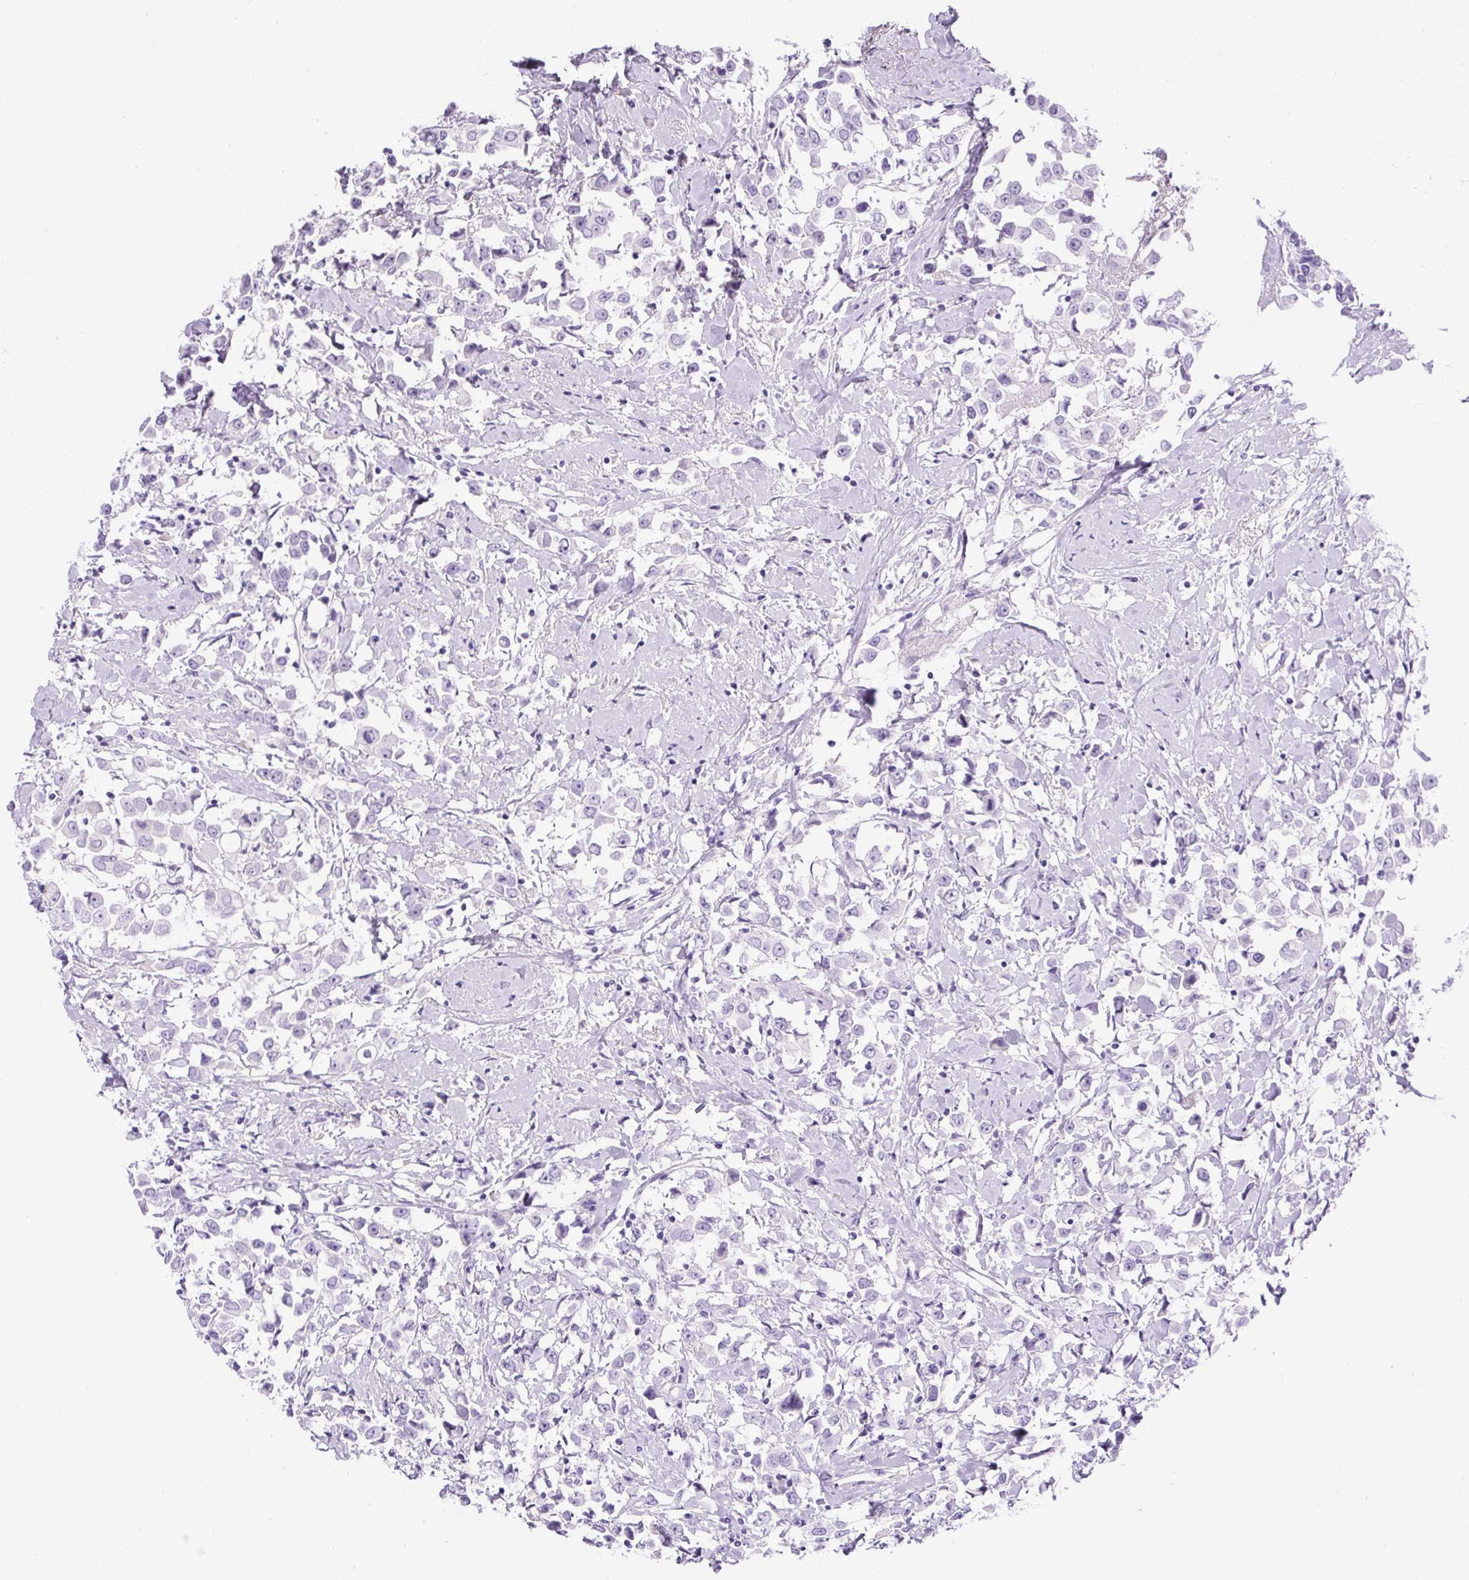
{"staining": {"intensity": "negative", "quantity": "none", "location": "none"}, "tissue": "breast cancer", "cell_type": "Tumor cells", "image_type": "cancer", "snomed": [{"axis": "morphology", "description": "Duct carcinoma"}, {"axis": "topography", "description": "Breast"}], "caption": "A histopathology image of breast cancer stained for a protein exhibits no brown staining in tumor cells.", "gene": "UPP1", "patient": {"sex": "female", "age": 61}}